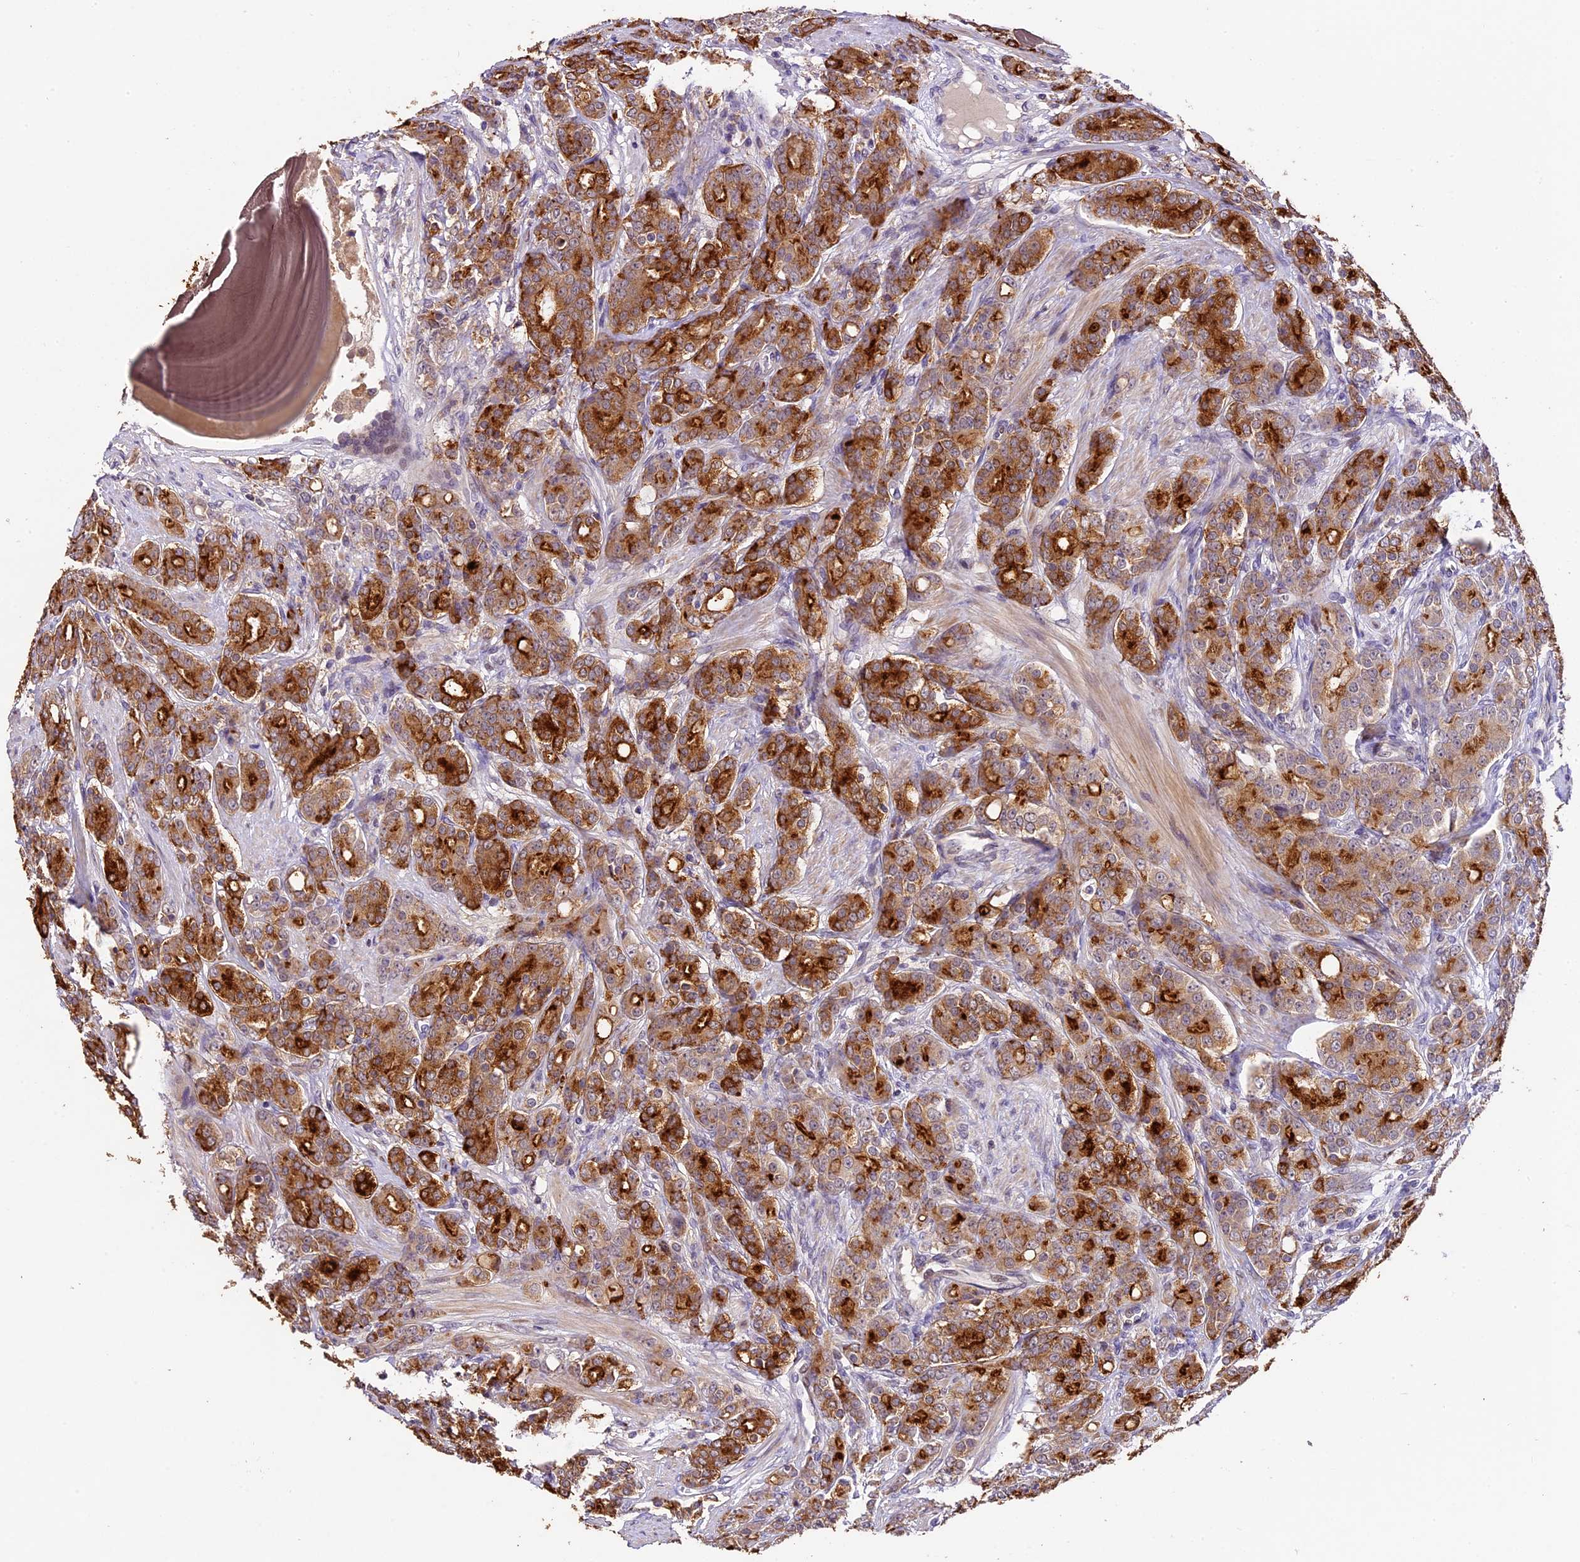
{"staining": {"intensity": "strong", "quantity": ">75%", "location": "cytoplasmic/membranous"}, "tissue": "prostate cancer", "cell_type": "Tumor cells", "image_type": "cancer", "snomed": [{"axis": "morphology", "description": "Adenocarcinoma, High grade"}, {"axis": "topography", "description": "Prostate"}], "caption": "An IHC photomicrograph of neoplastic tissue is shown. Protein staining in brown highlights strong cytoplasmic/membranous positivity in prostate cancer within tumor cells. The protein of interest is shown in brown color, while the nuclei are stained blue.", "gene": "DGKH", "patient": {"sex": "male", "age": 62}}